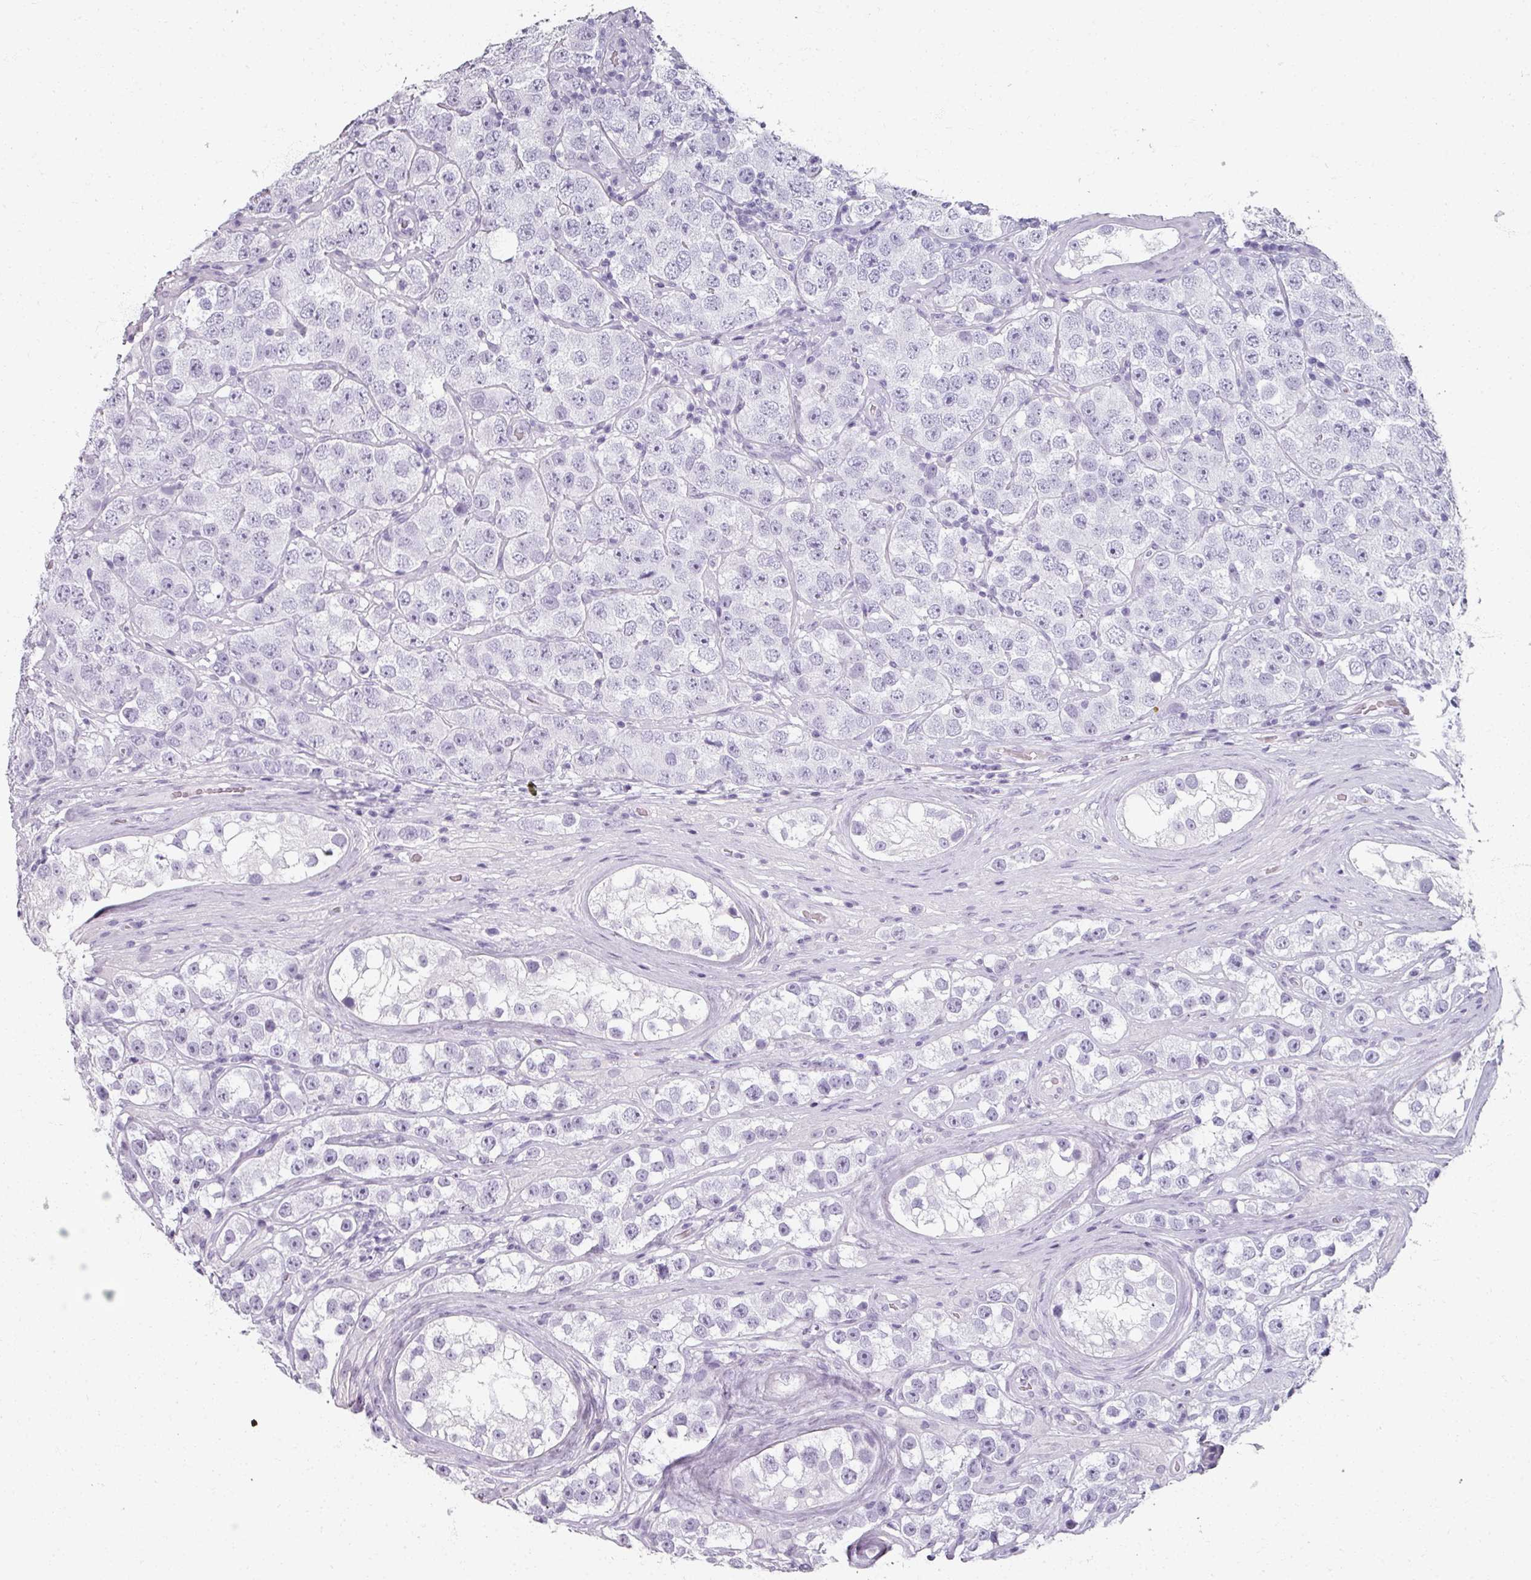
{"staining": {"intensity": "negative", "quantity": "none", "location": "none"}, "tissue": "testis cancer", "cell_type": "Tumor cells", "image_type": "cancer", "snomed": [{"axis": "morphology", "description": "Seminoma, NOS"}, {"axis": "topography", "description": "Testis"}], "caption": "Immunohistochemical staining of testis cancer (seminoma) reveals no significant positivity in tumor cells. The staining was performed using DAB to visualize the protein expression in brown, while the nuclei were stained in blue with hematoxylin (Magnification: 20x).", "gene": "REG3G", "patient": {"sex": "male", "age": 28}}